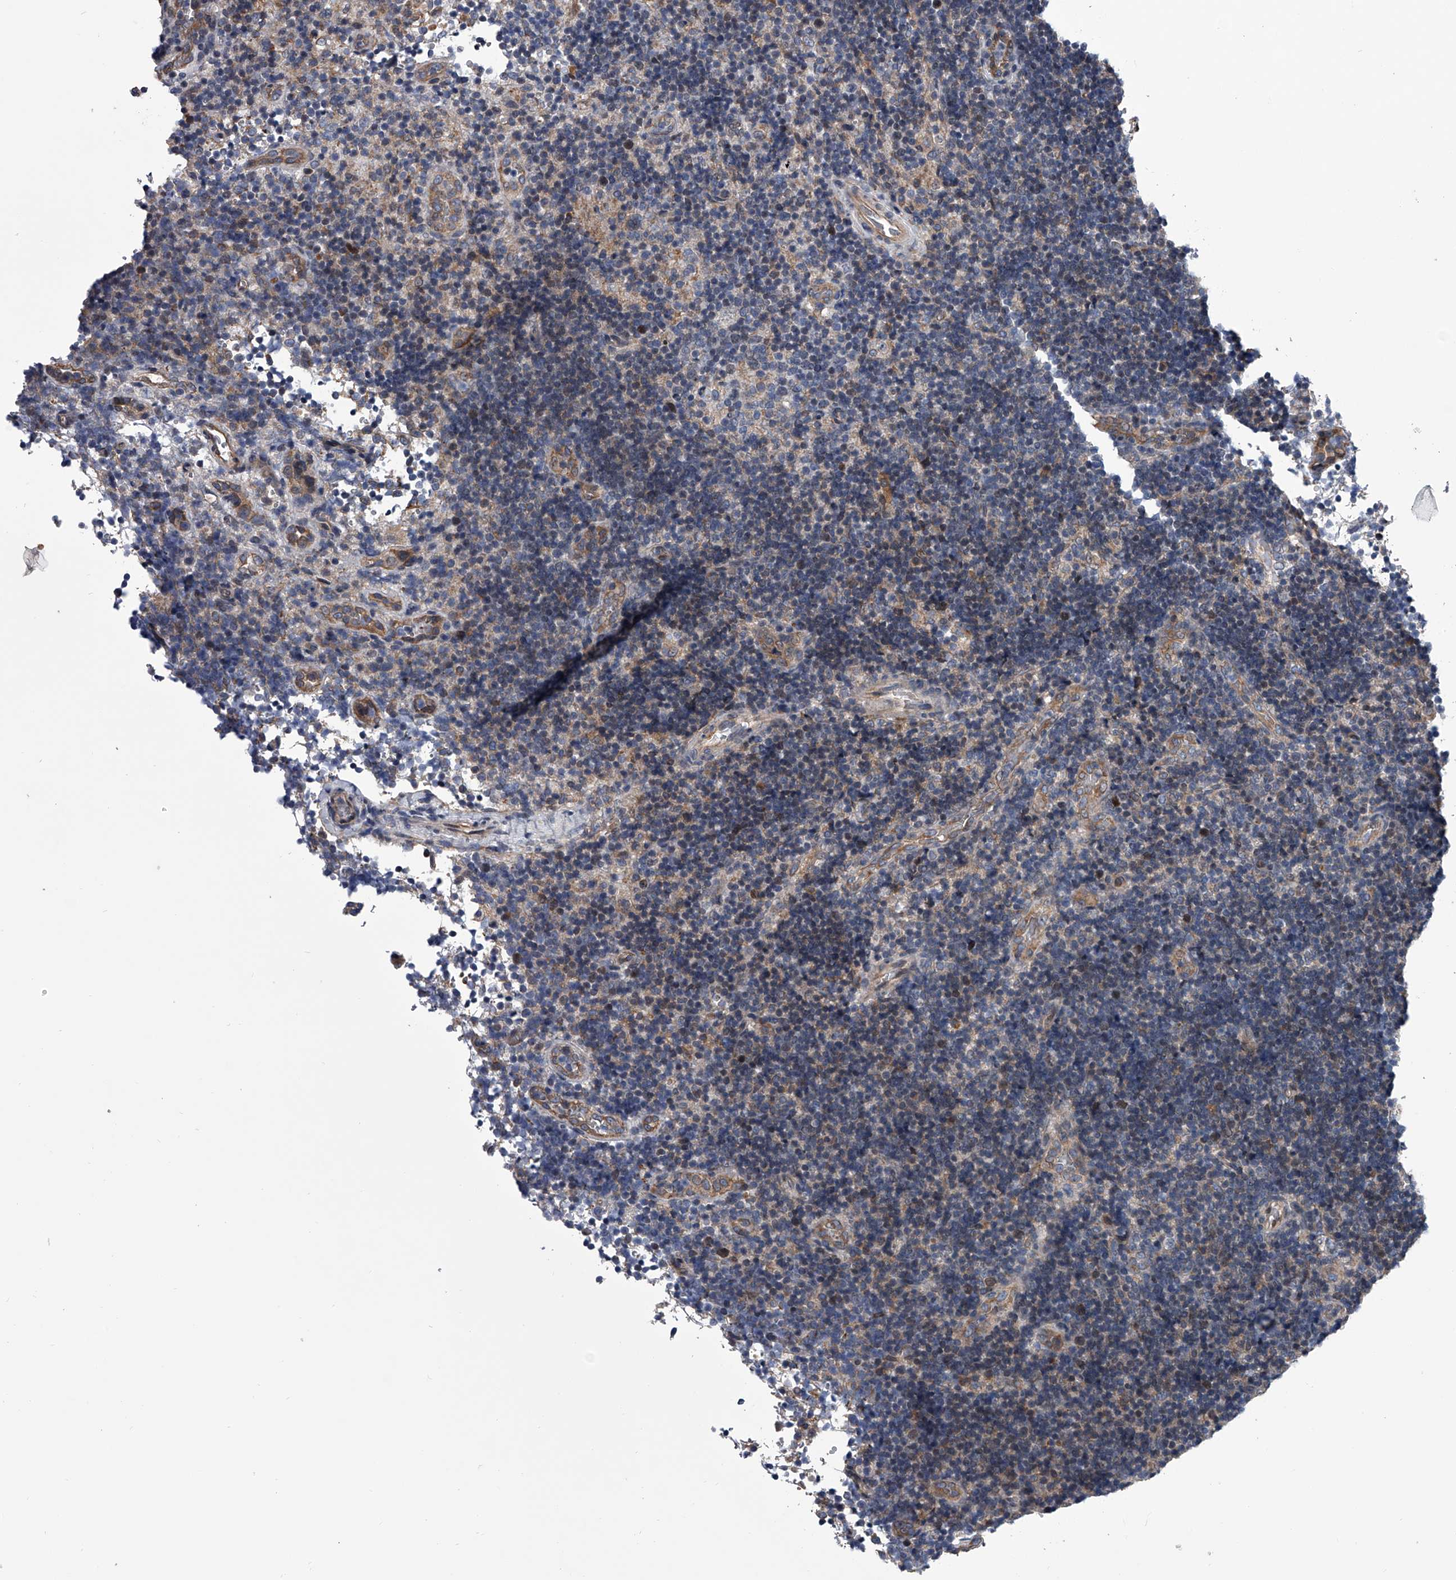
{"staining": {"intensity": "weak", "quantity": "<25%", "location": "nuclear"}, "tissue": "lymph node", "cell_type": "Germinal center cells", "image_type": "normal", "snomed": [{"axis": "morphology", "description": "Normal tissue, NOS"}, {"axis": "topography", "description": "Lymph node"}], "caption": "Germinal center cells show no significant protein expression in unremarkable lymph node.", "gene": "ABCG1", "patient": {"sex": "female", "age": 22}}